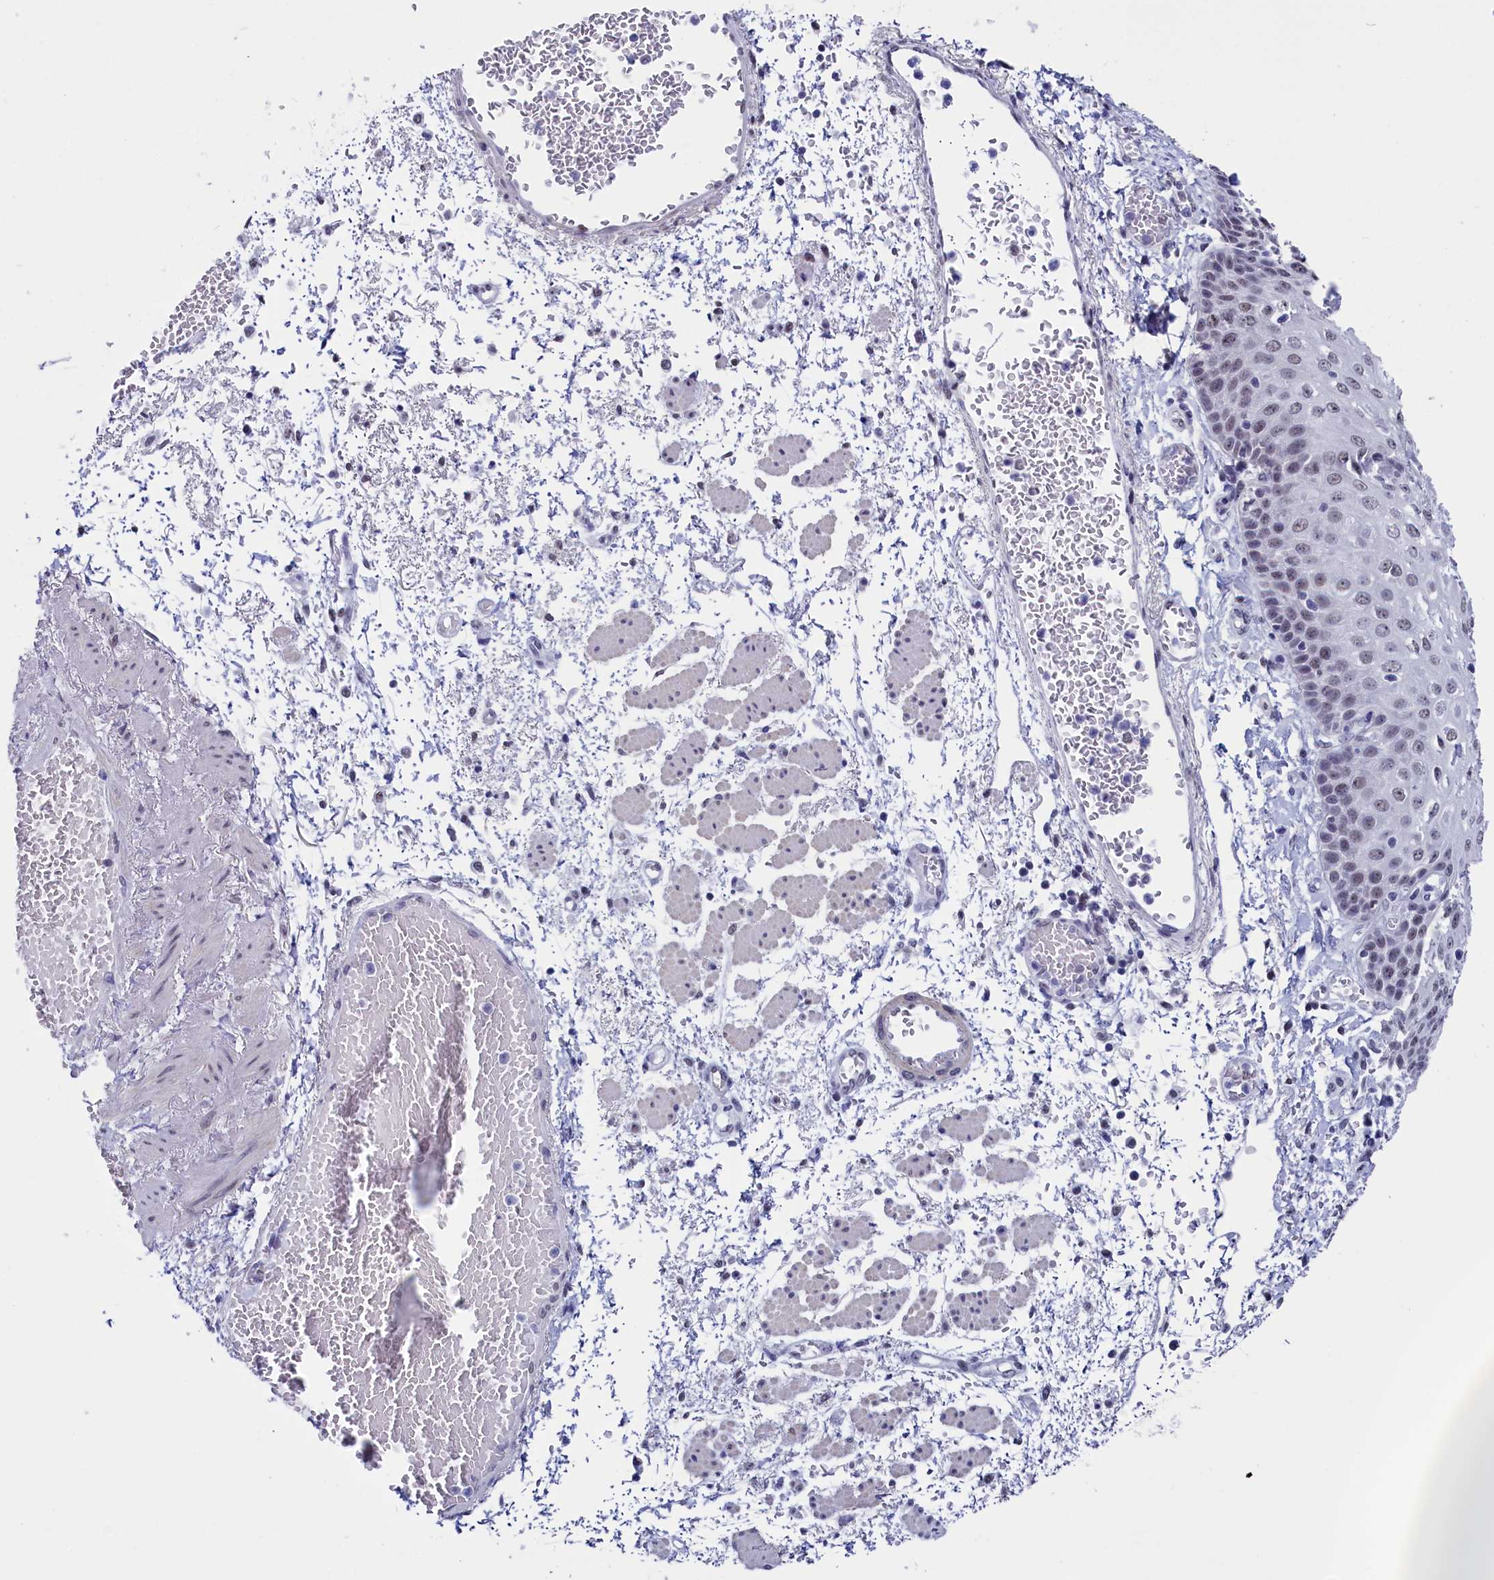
{"staining": {"intensity": "moderate", "quantity": "25%-75%", "location": "nuclear"}, "tissue": "esophagus", "cell_type": "Squamous epithelial cells", "image_type": "normal", "snomed": [{"axis": "morphology", "description": "Normal tissue, NOS"}, {"axis": "topography", "description": "Esophagus"}], "caption": "Esophagus was stained to show a protein in brown. There is medium levels of moderate nuclear positivity in about 25%-75% of squamous epithelial cells.", "gene": "CD2BP2", "patient": {"sex": "male", "age": 81}}